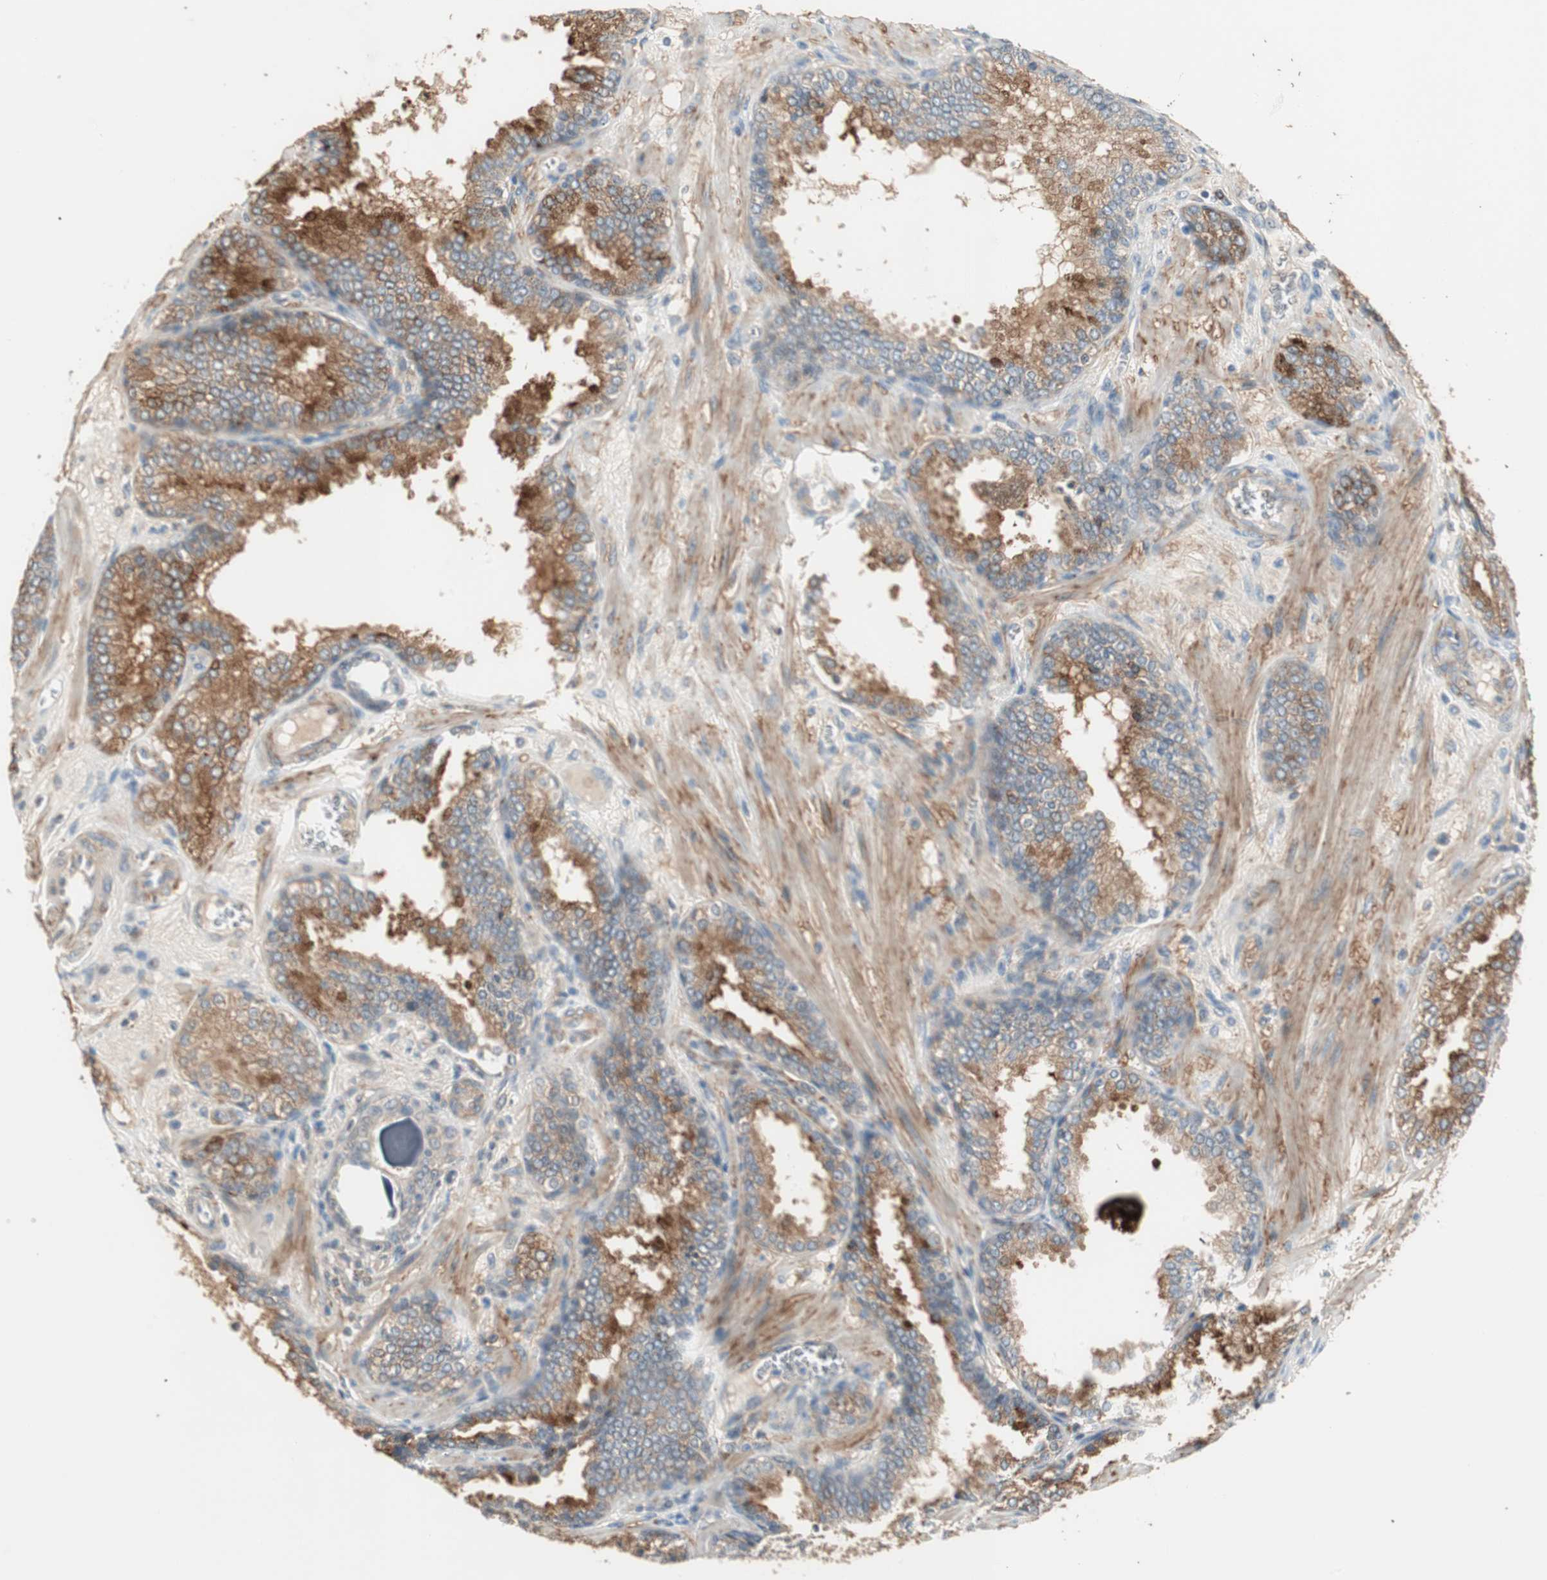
{"staining": {"intensity": "strong", "quantity": ">75%", "location": "cytoplasmic/membranous"}, "tissue": "prostate cancer", "cell_type": "Tumor cells", "image_type": "cancer", "snomed": [{"axis": "morphology", "description": "Adenocarcinoma, Low grade"}, {"axis": "topography", "description": "Prostate"}], "caption": "This image exhibits IHC staining of prostate cancer (low-grade adenocarcinoma), with high strong cytoplasmic/membranous staining in about >75% of tumor cells.", "gene": "RNGTT", "patient": {"sex": "male", "age": 60}}